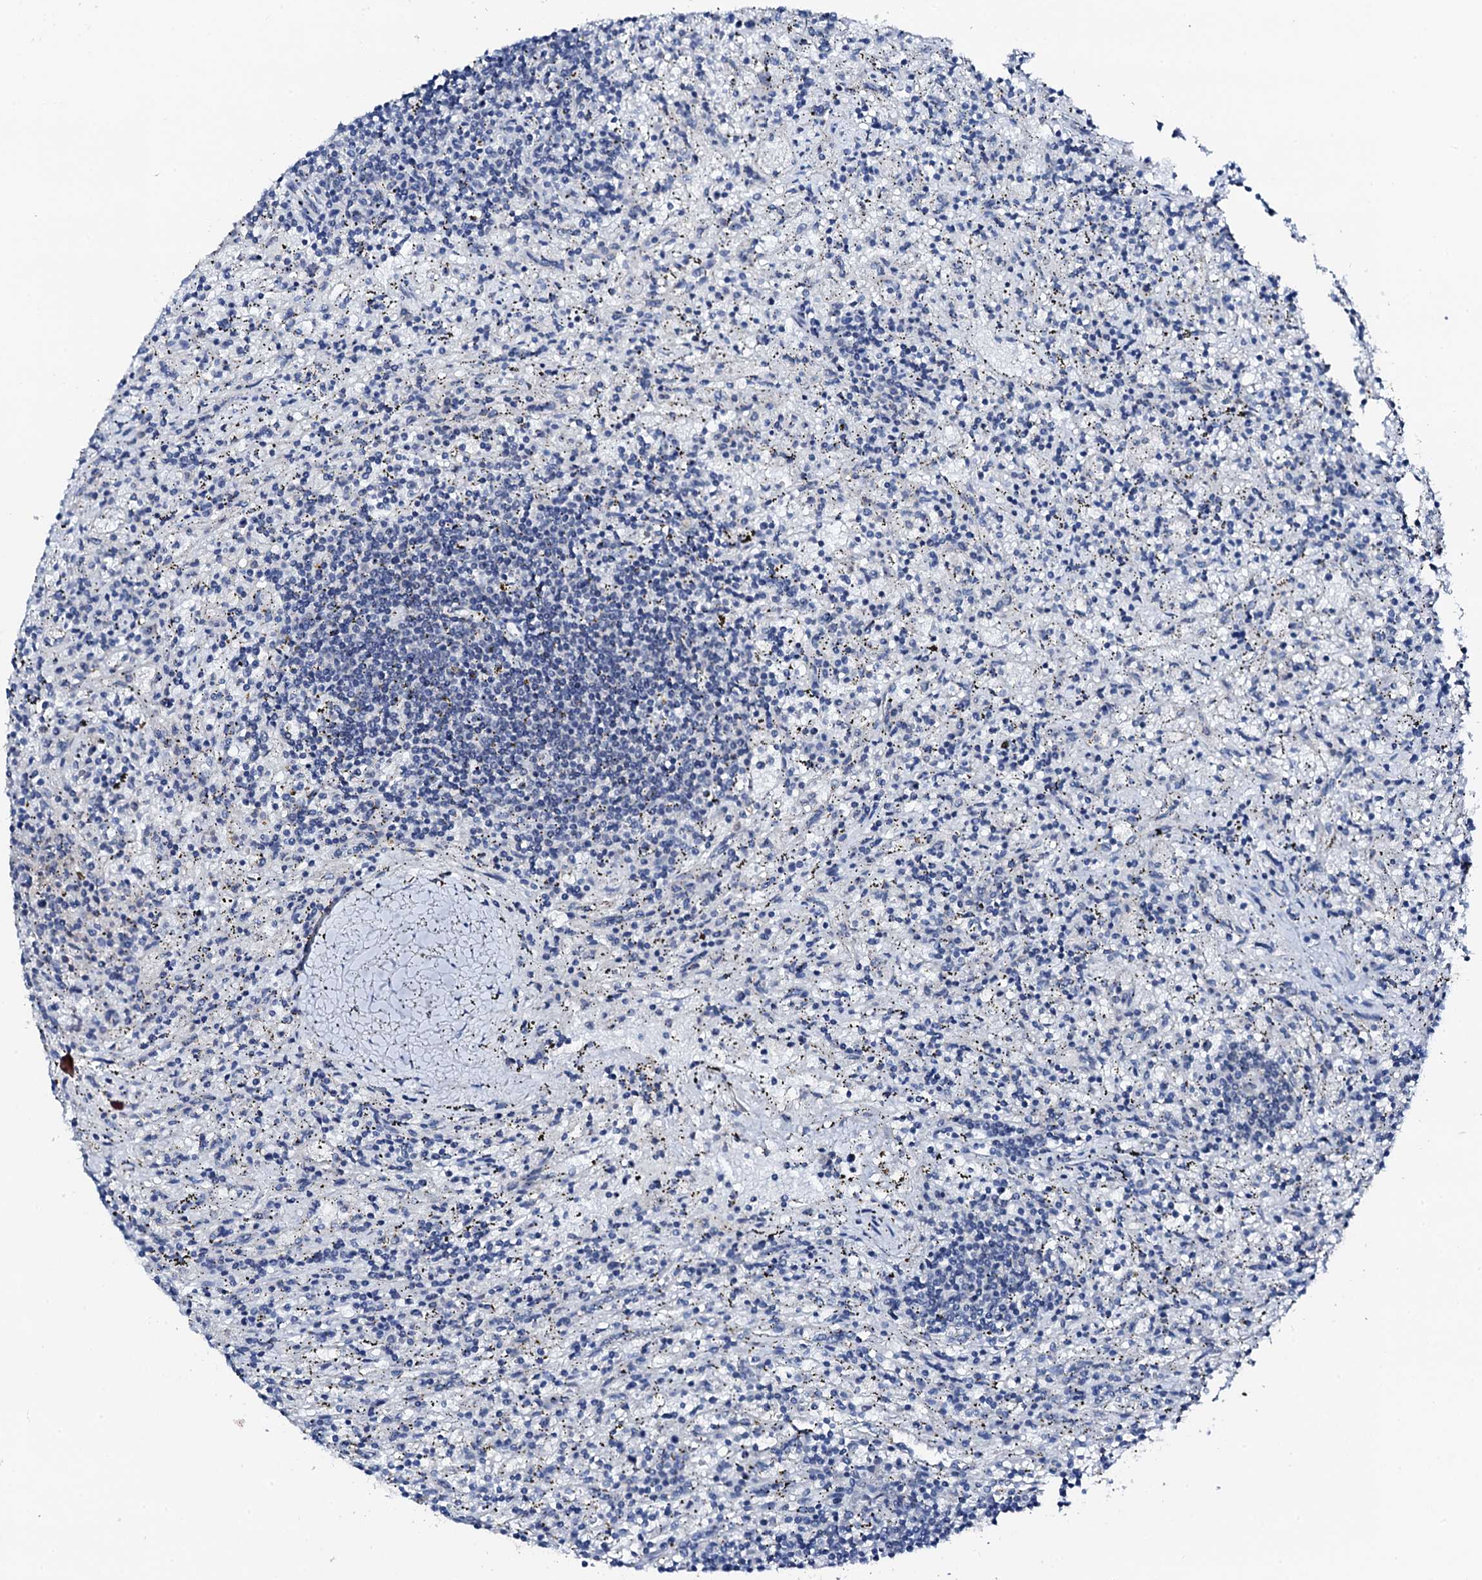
{"staining": {"intensity": "negative", "quantity": "none", "location": "none"}, "tissue": "lymphoma", "cell_type": "Tumor cells", "image_type": "cancer", "snomed": [{"axis": "morphology", "description": "Malignant lymphoma, non-Hodgkin's type, Low grade"}, {"axis": "topography", "description": "Spleen"}], "caption": "Human low-grade malignant lymphoma, non-Hodgkin's type stained for a protein using immunohistochemistry (IHC) shows no positivity in tumor cells.", "gene": "TRAFD1", "patient": {"sex": "male", "age": 76}}